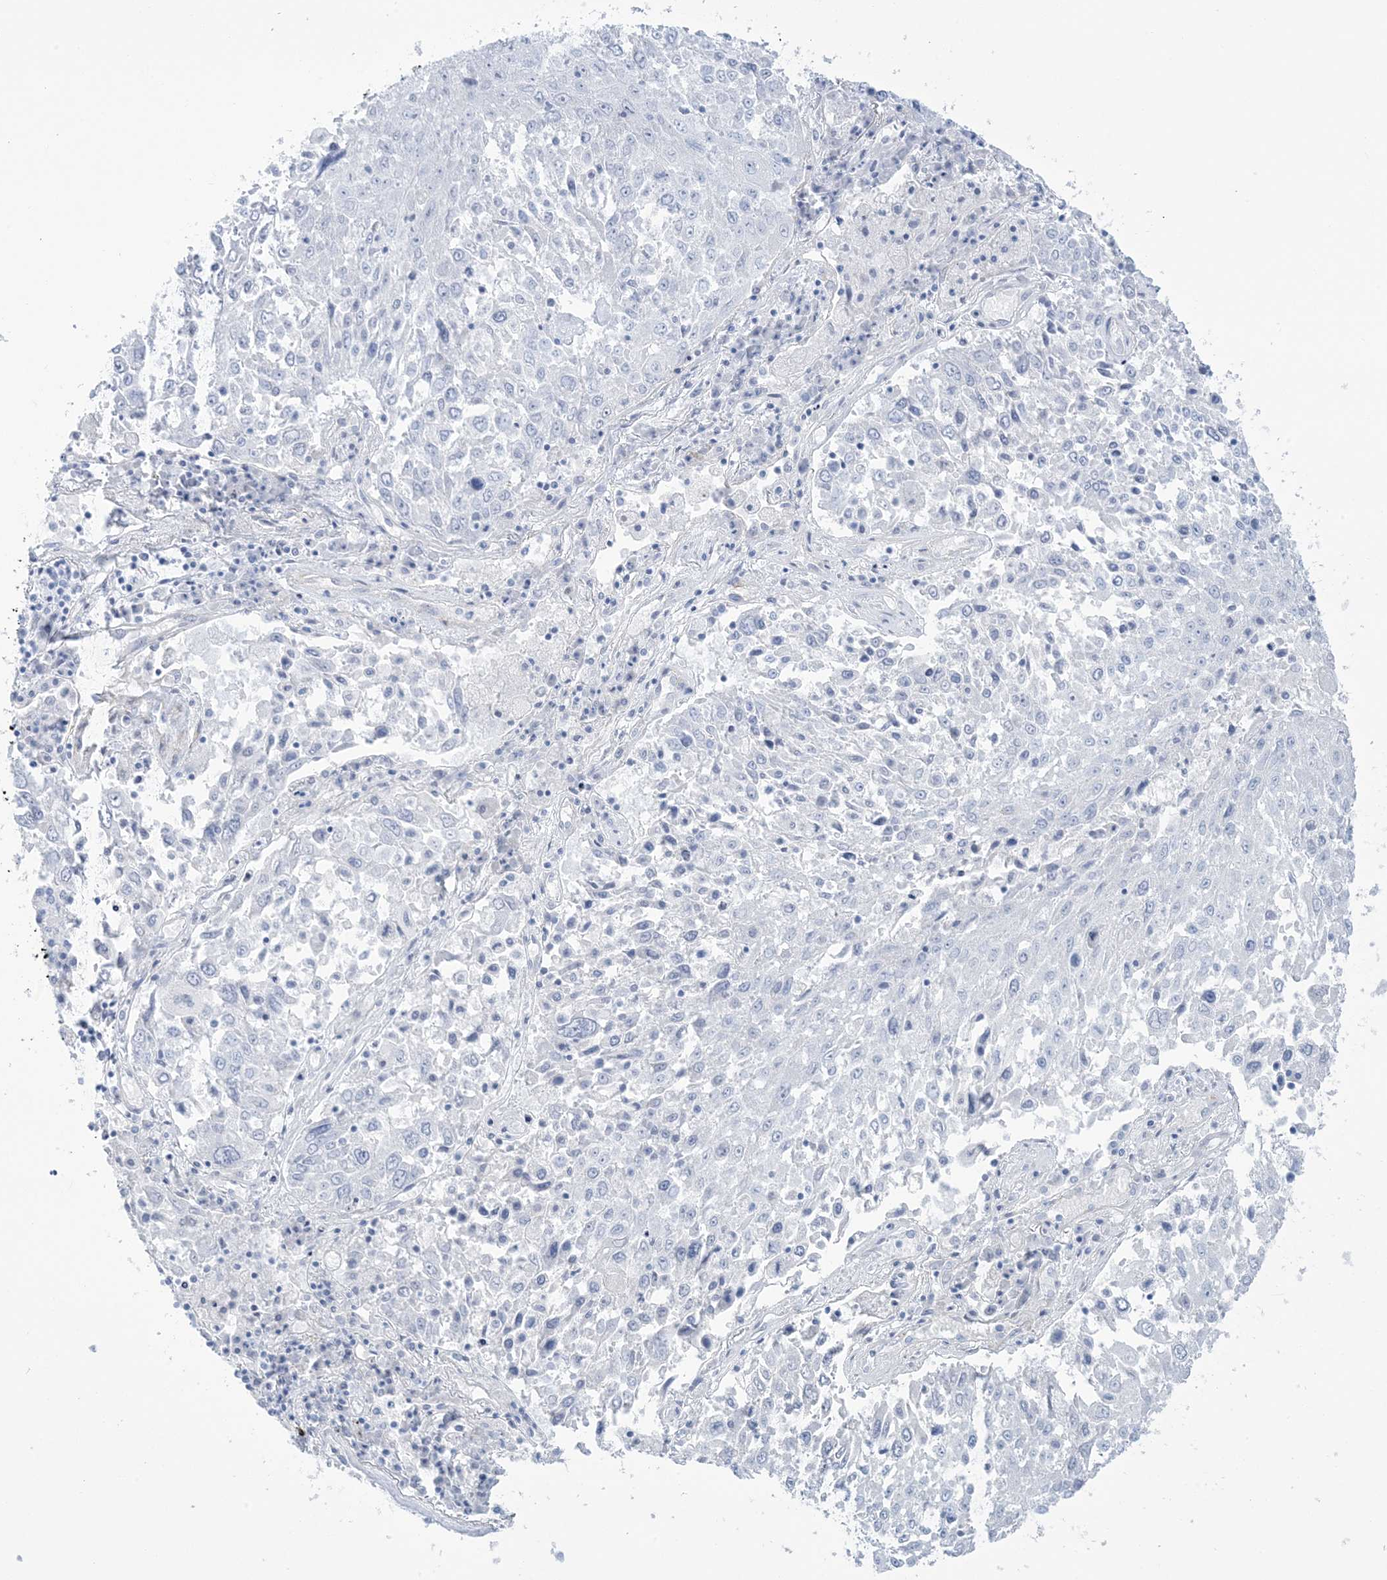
{"staining": {"intensity": "negative", "quantity": "none", "location": "none"}, "tissue": "lung cancer", "cell_type": "Tumor cells", "image_type": "cancer", "snomed": [{"axis": "morphology", "description": "Squamous cell carcinoma, NOS"}, {"axis": "topography", "description": "Lung"}], "caption": "DAB immunohistochemical staining of lung cancer demonstrates no significant expression in tumor cells.", "gene": "AGXT", "patient": {"sex": "male", "age": 65}}